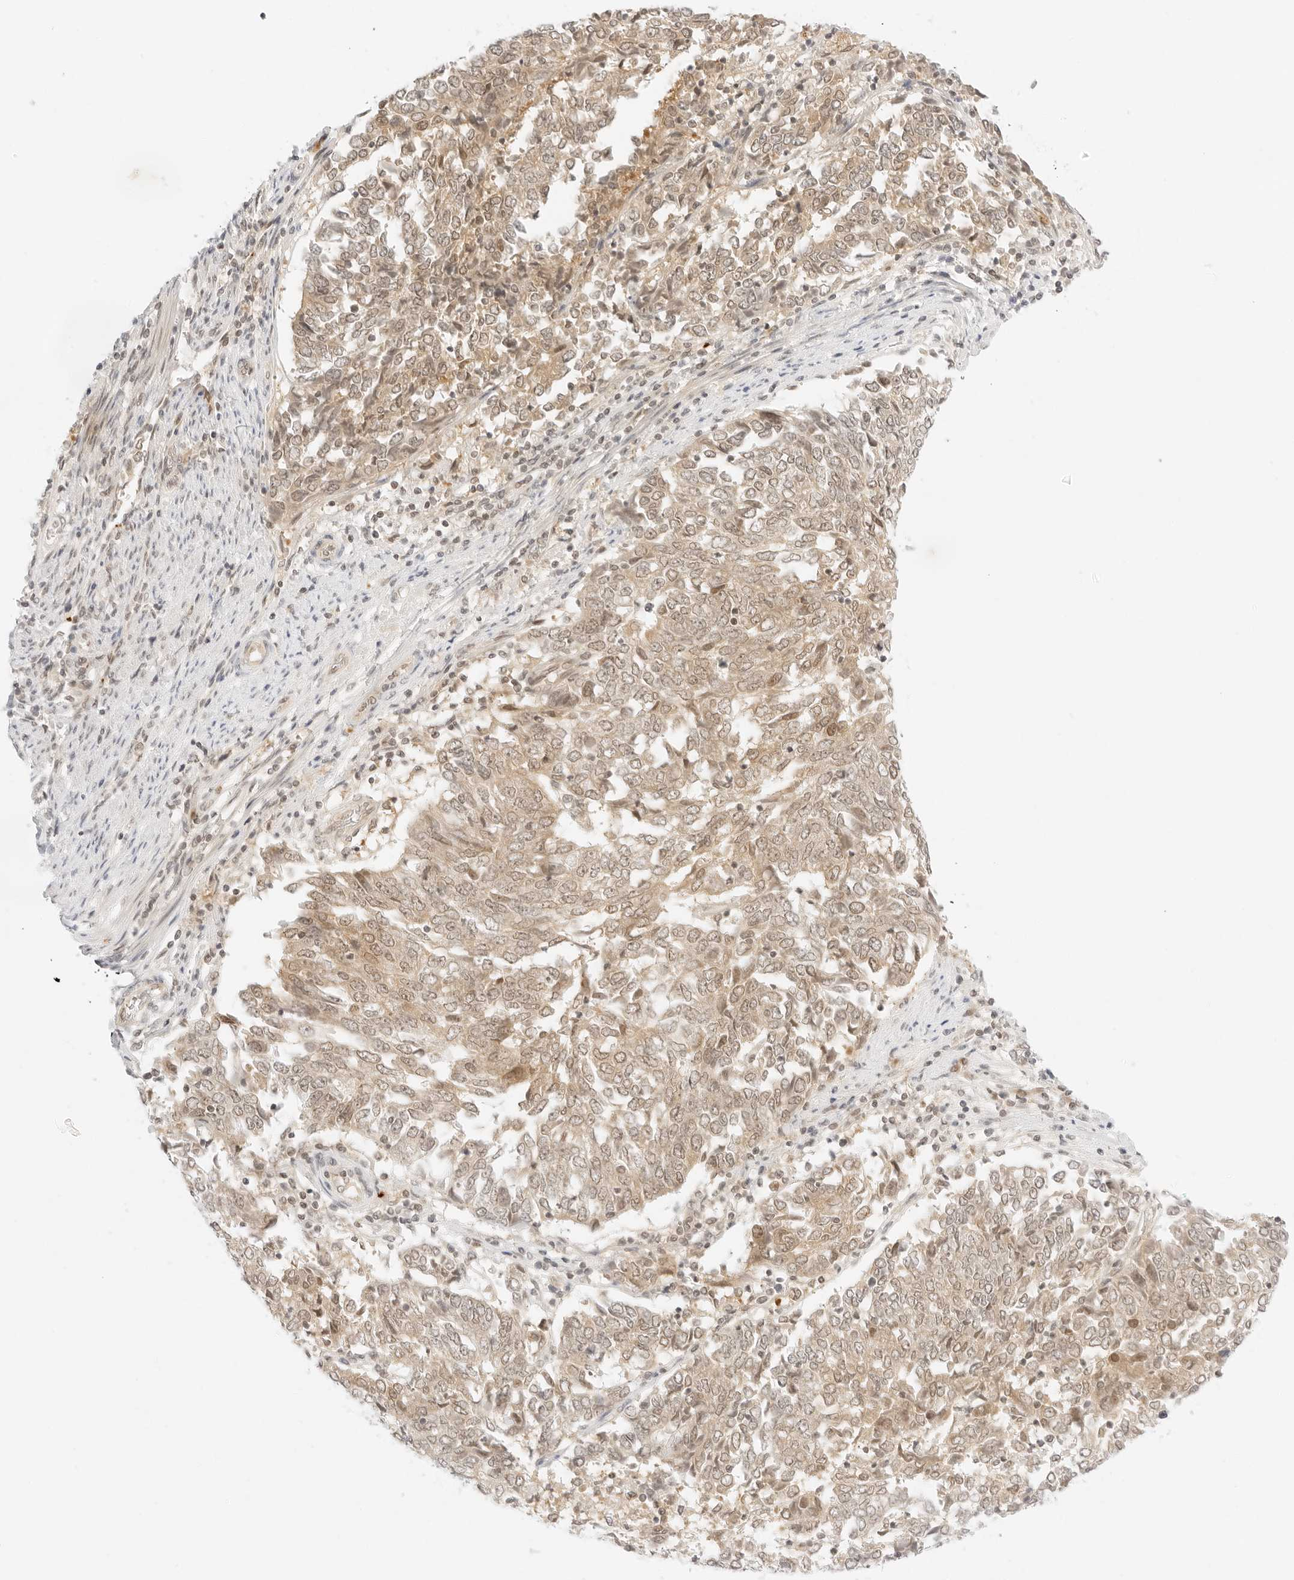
{"staining": {"intensity": "weak", "quantity": ">75%", "location": "cytoplasmic/membranous,nuclear"}, "tissue": "endometrial cancer", "cell_type": "Tumor cells", "image_type": "cancer", "snomed": [{"axis": "morphology", "description": "Adenocarcinoma, NOS"}, {"axis": "topography", "description": "Endometrium"}], "caption": "Protein expression analysis of human endometrial cancer reveals weak cytoplasmic/membranous and nuclear expression in about >75% of tumor cells.", "gene": "POLR3C", "patient": {"sex": "female", "age": 80}}